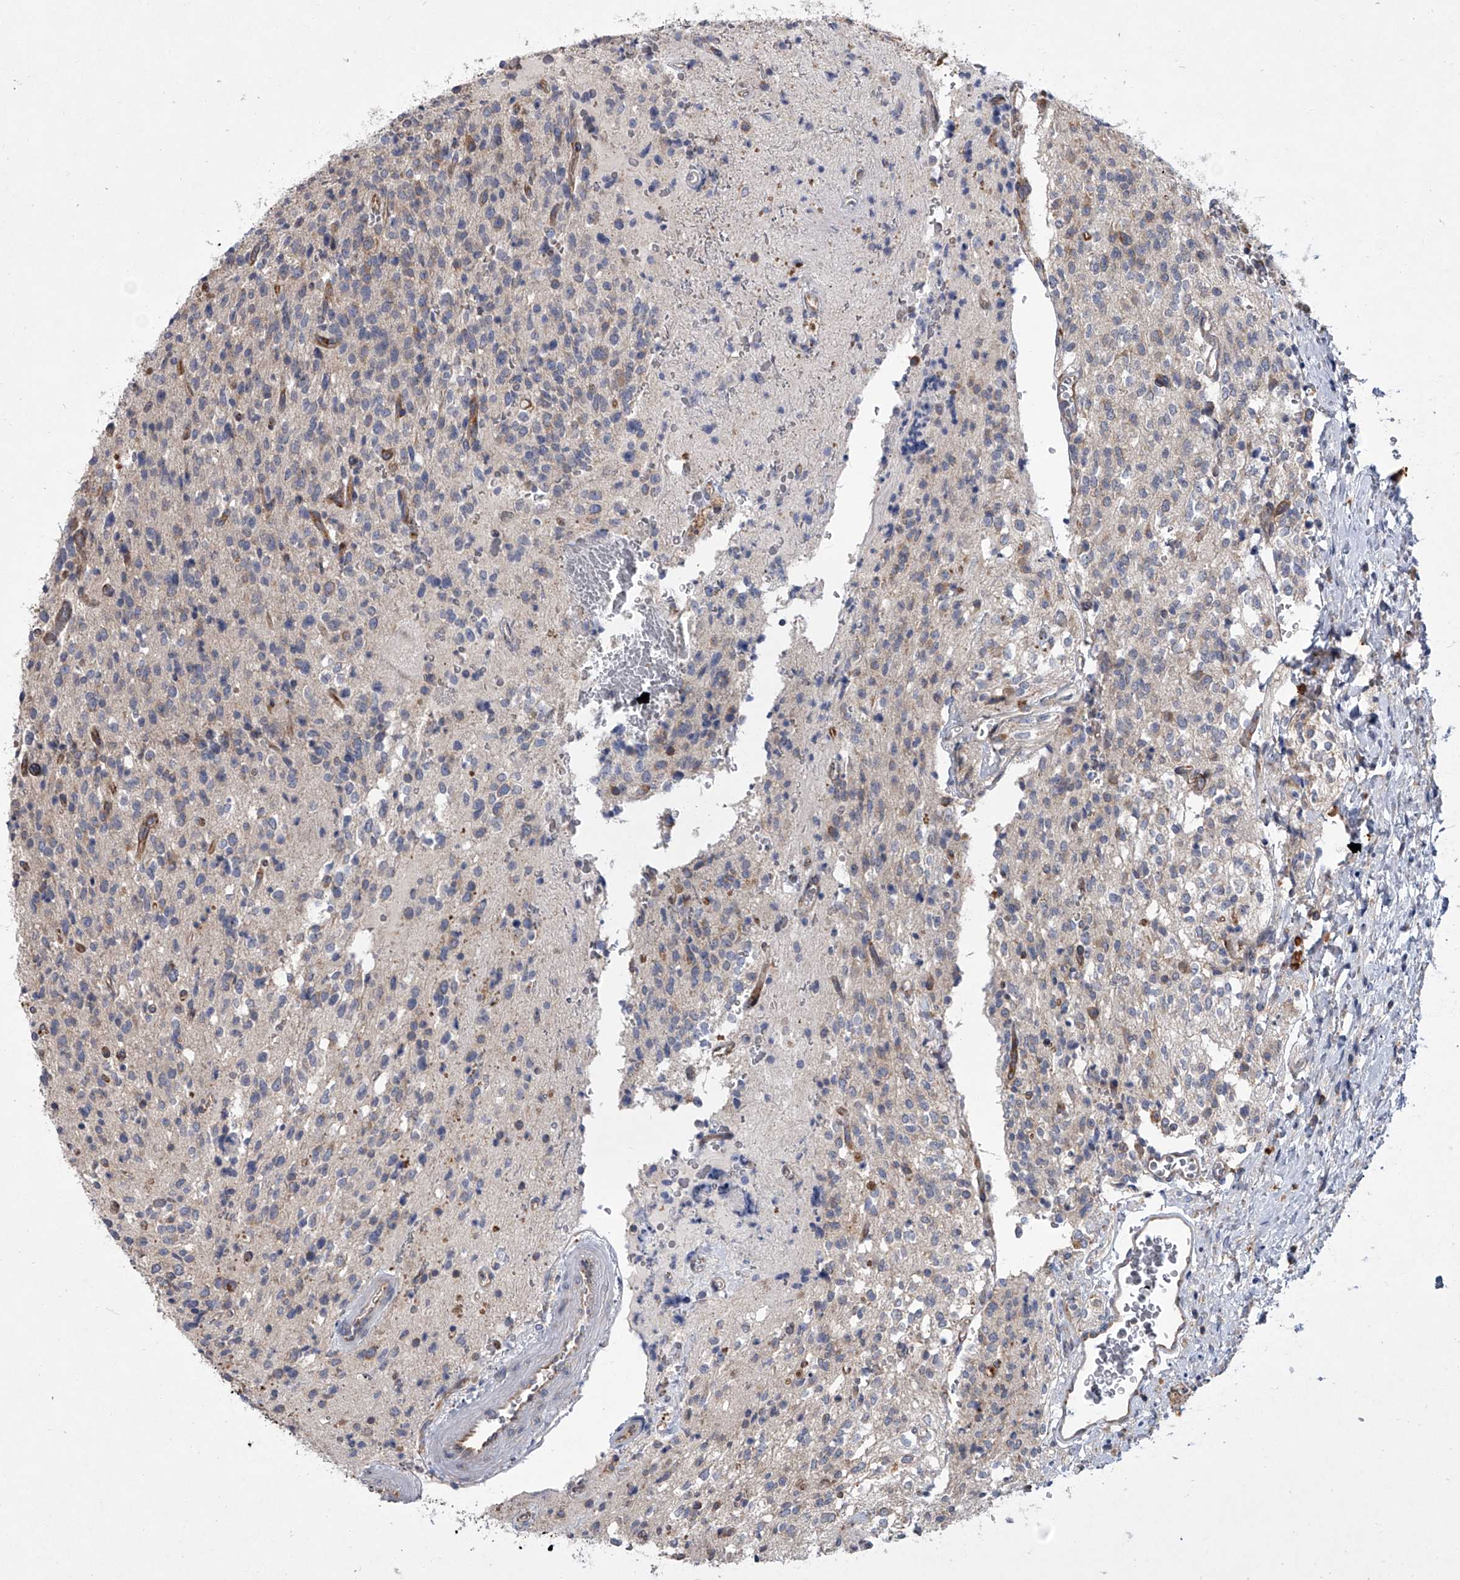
{"staining": {"intensity": "negative", "quantity": "none", "location": "none"}, "tissue": "glioma", "cell_type": "Tumor cells", "image_type": "cancer", "snomed": [{"axis": "morphology", "description": "Glioma, malignant, High grade"}, {"axis": "topography", "description": "Brain"}], "caption": "Tumor cells show no significant protein positivity in malignant glioma (high-grade). (Stains: DAB (3,3'-diaminobenzidine) immunohistochemistry with hematoxylin counter stain, Microscopy: brightfield microscopy at high magnification).", "gene": "EIF2S2", "patient": {"sex": "male", "age": 34}}